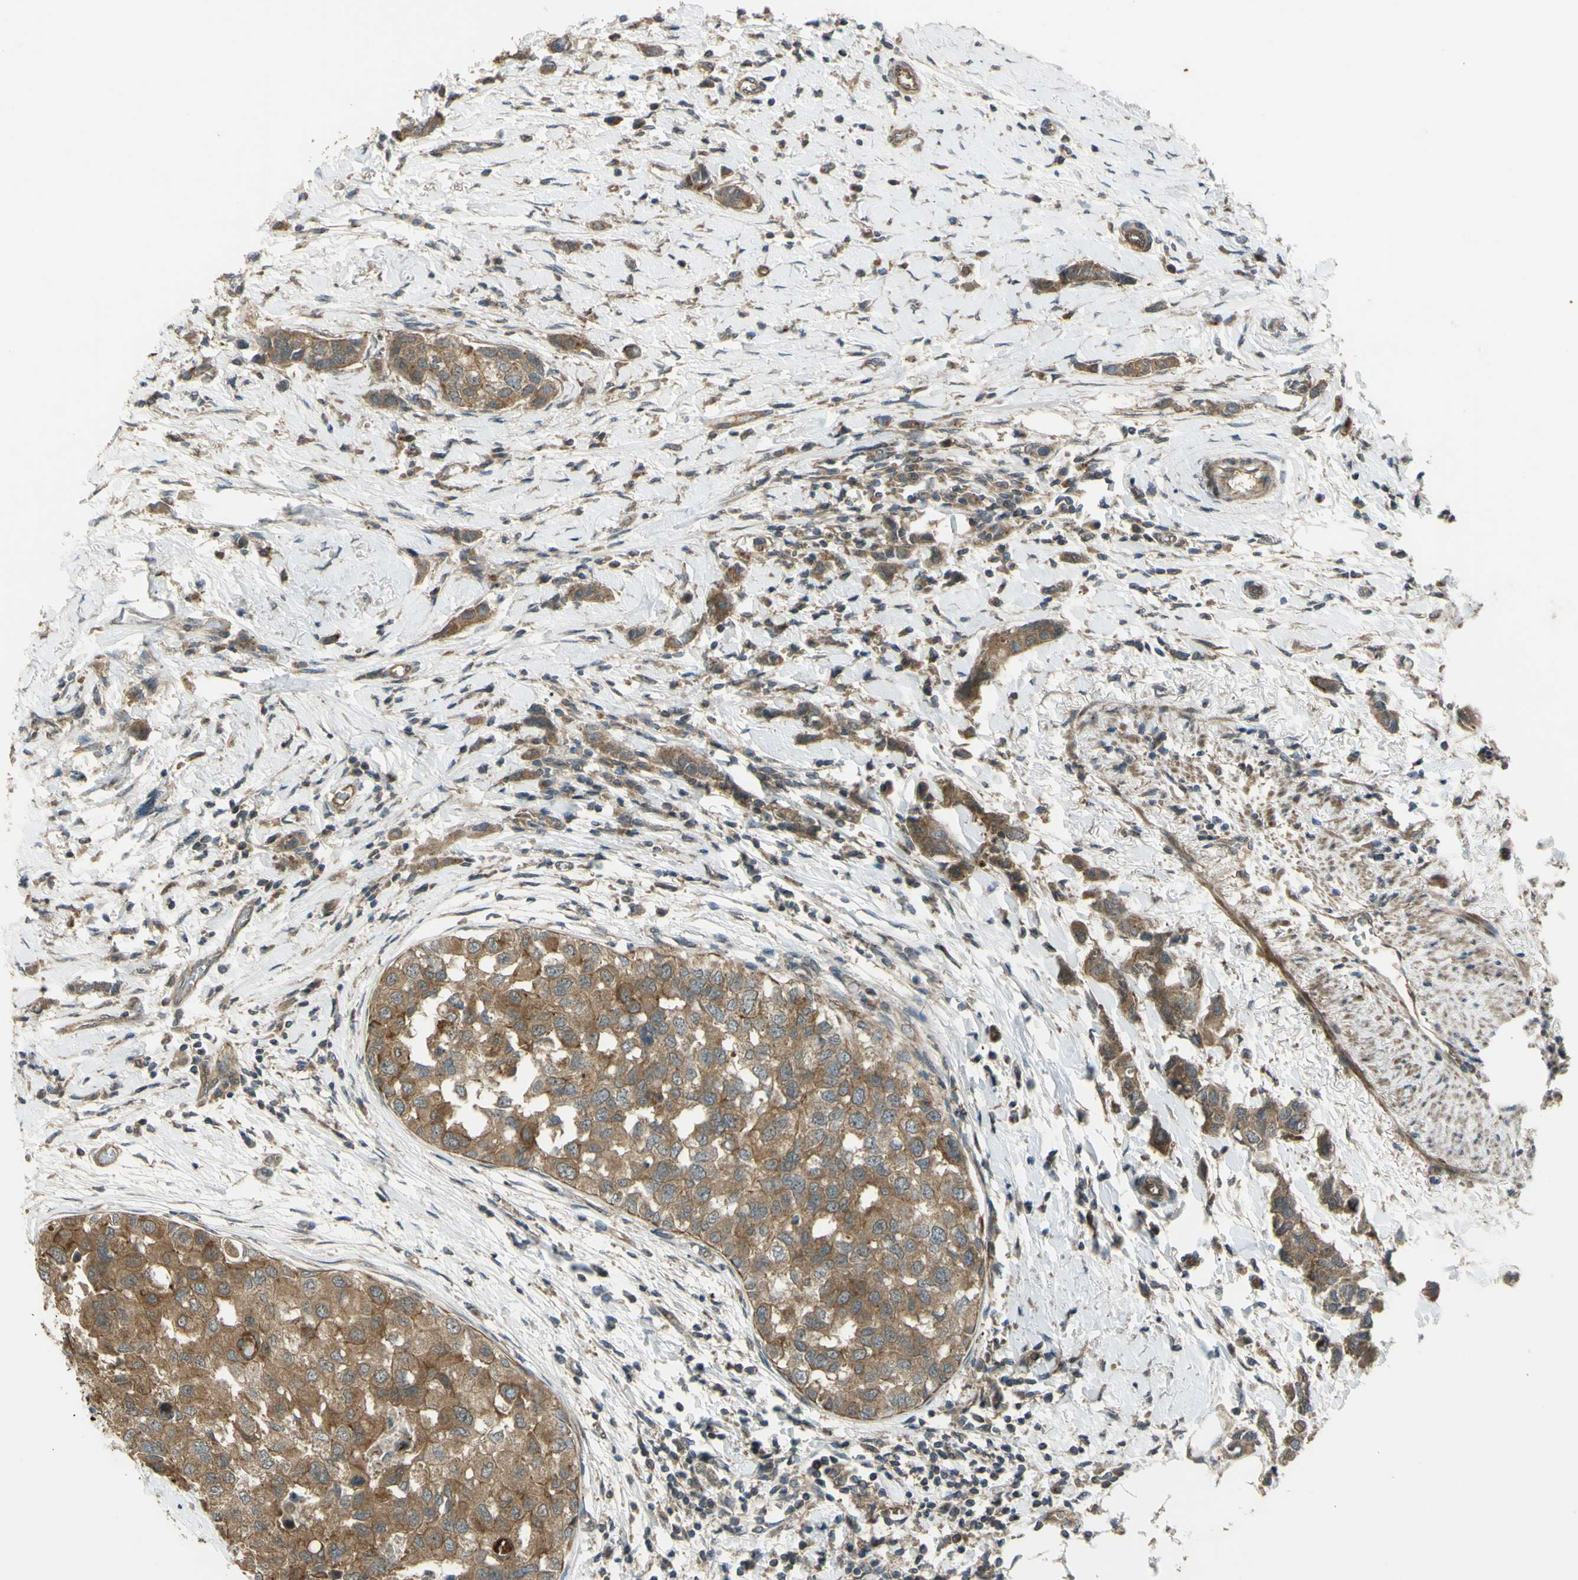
{"staining": {"intensity": "moderate", "quantity": ">75%", "location": "cytoplasmic/membranous"}, "tissue": "breast cancer", "cell_type": "Tumor cells", "image_type": "cancer", "snomed": [{"axis": "morphology", "description": "Normal tissue, NOS"}, {"axis": "morphology", "description": "Duct carcinoma"}, {"axis": "topography", "description": "Breast"}], "caption": "This is an image of IHC staining of breast intraductal carcinoma, which shows moderate staining in the cytoplasmic/membranous of tumor cells.", "gene": "FLII", "patient": {"sex": "female", "age": 50}}